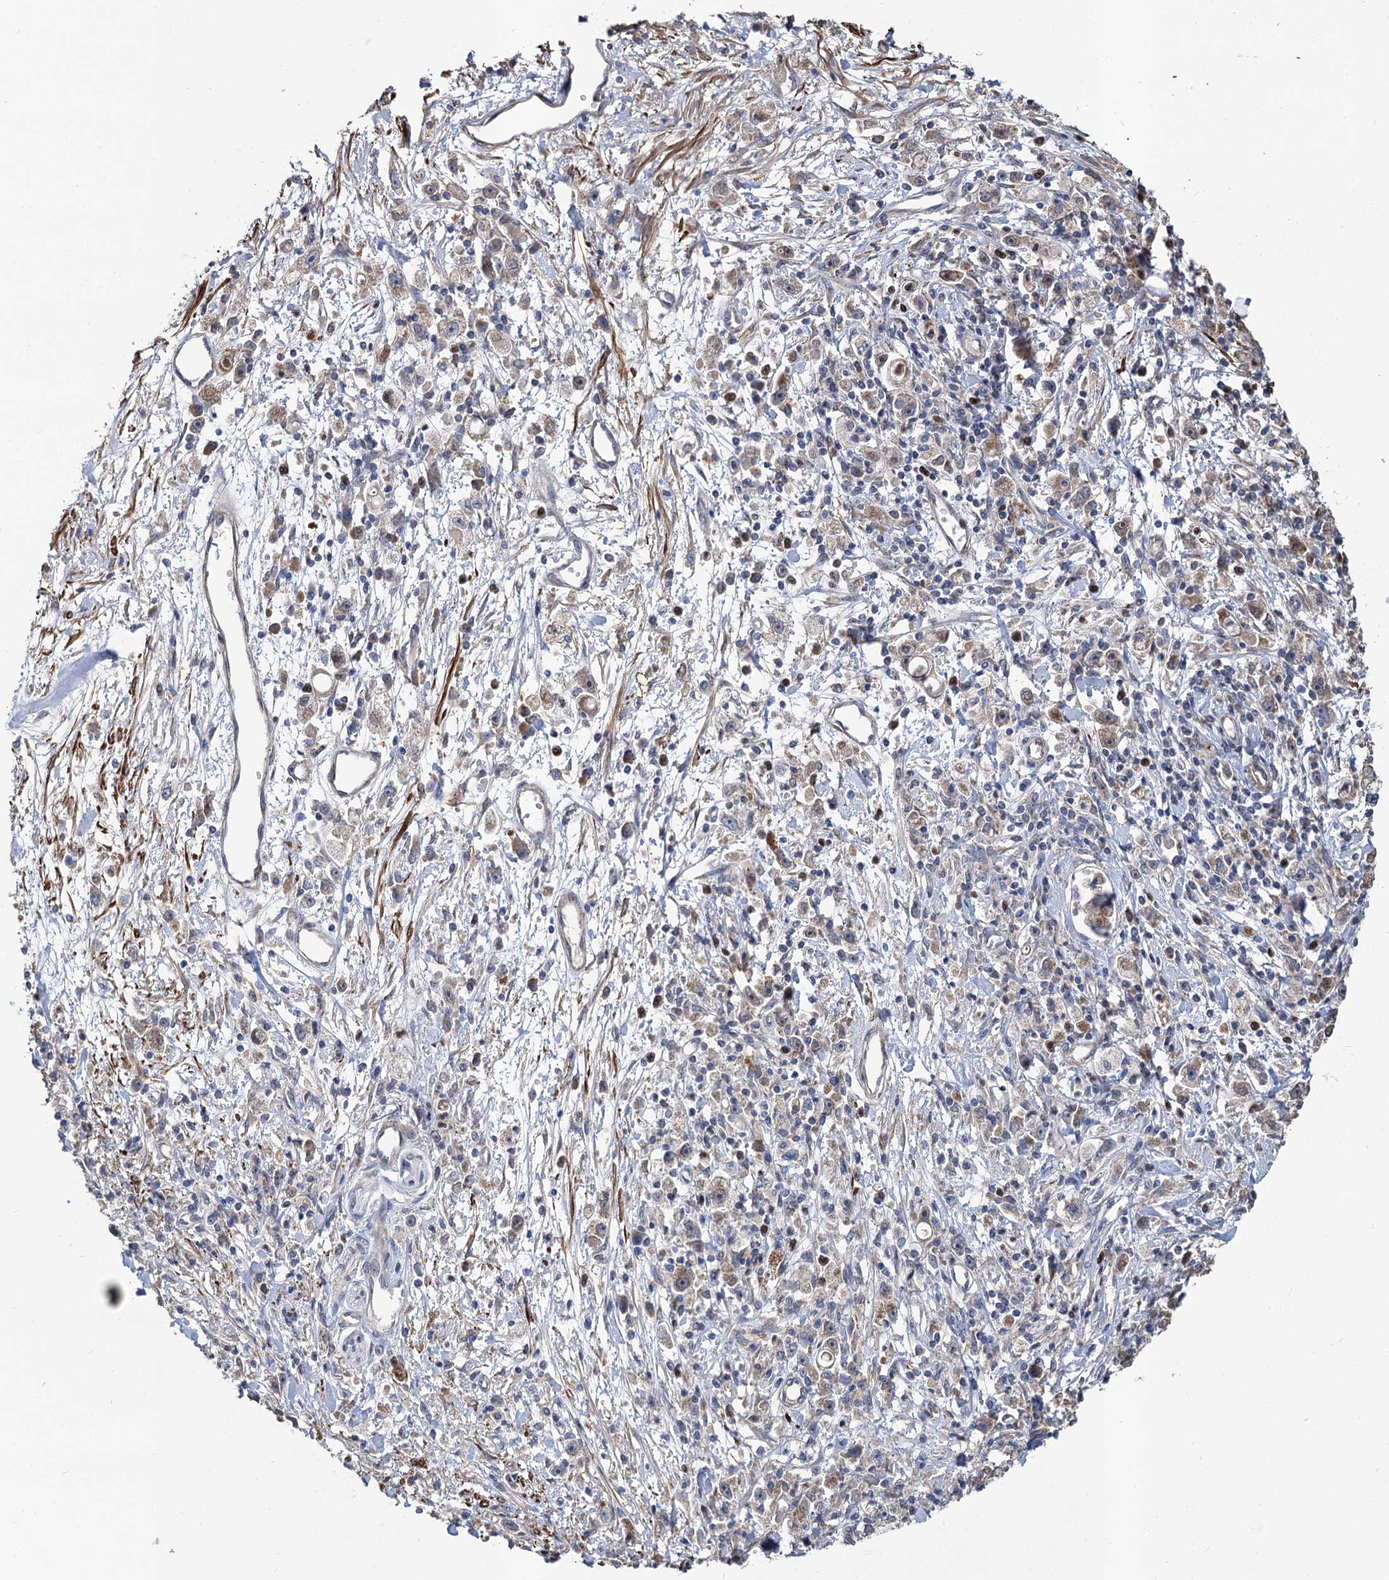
{"staining": {"intensity": "weak", "quantity": ">75%", "location": "cytoplasmic/membranous"}, "tissue": "stomach cancer", "cell_type": "Tumor cells", "image_type": "cancer", "snomed": [{"axis": "morphology", "description": "Adenocarcinoma, NOS"}, {"axis": "topography", "description": "Stomach"}], "caption": "Adenocarcinoma (stomach) stained with a brown dye exhibits weak cytoplasmic/membranous positive positivity in approximately >75% of tumor cells.", "gene": "ALKBH7", "patient": {"sex": "female", "age": 59}}